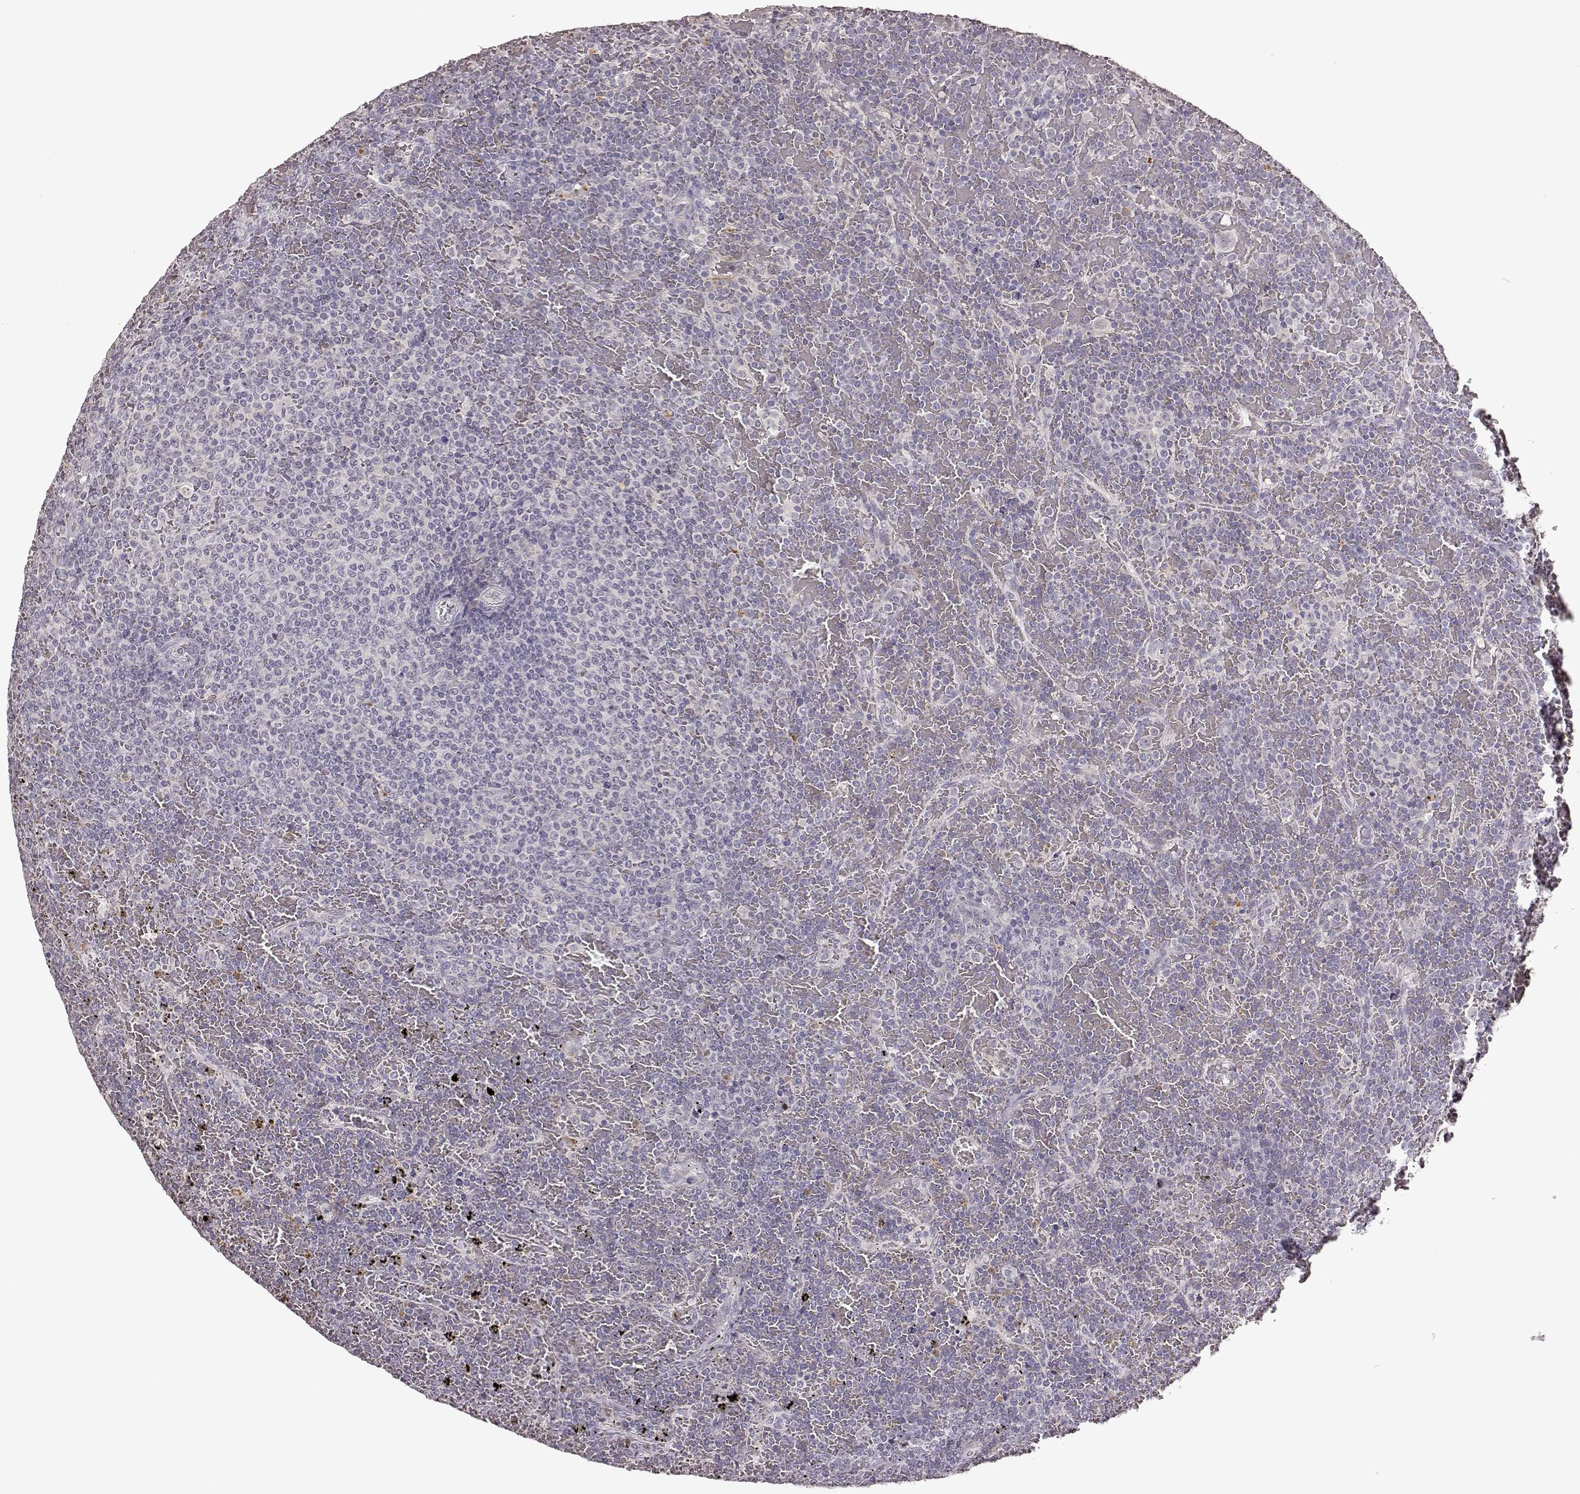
{"staining": {"intensity": "negative", "quantity": "none", "location": "none"}, "tissue": "lymphoma", "cell_type": "Tumor cells", "image_type": "cancer", "snomed": [{"axis": "morphology", "description": "Malignant lymphoma, non-Hodgkin's type, Low grade"}, {"axis": "topography", "description": "Spleen"}], "caption": "A high-resolution photomicrograph shows immunohistochemistry (IHC) staining of malignant lymphoma, non-Hodgkin's type (low-grade), which shows no significant staining in tumor cells.", "gene": "CRB1", "patient": {"sex": "female", "age": 77}}